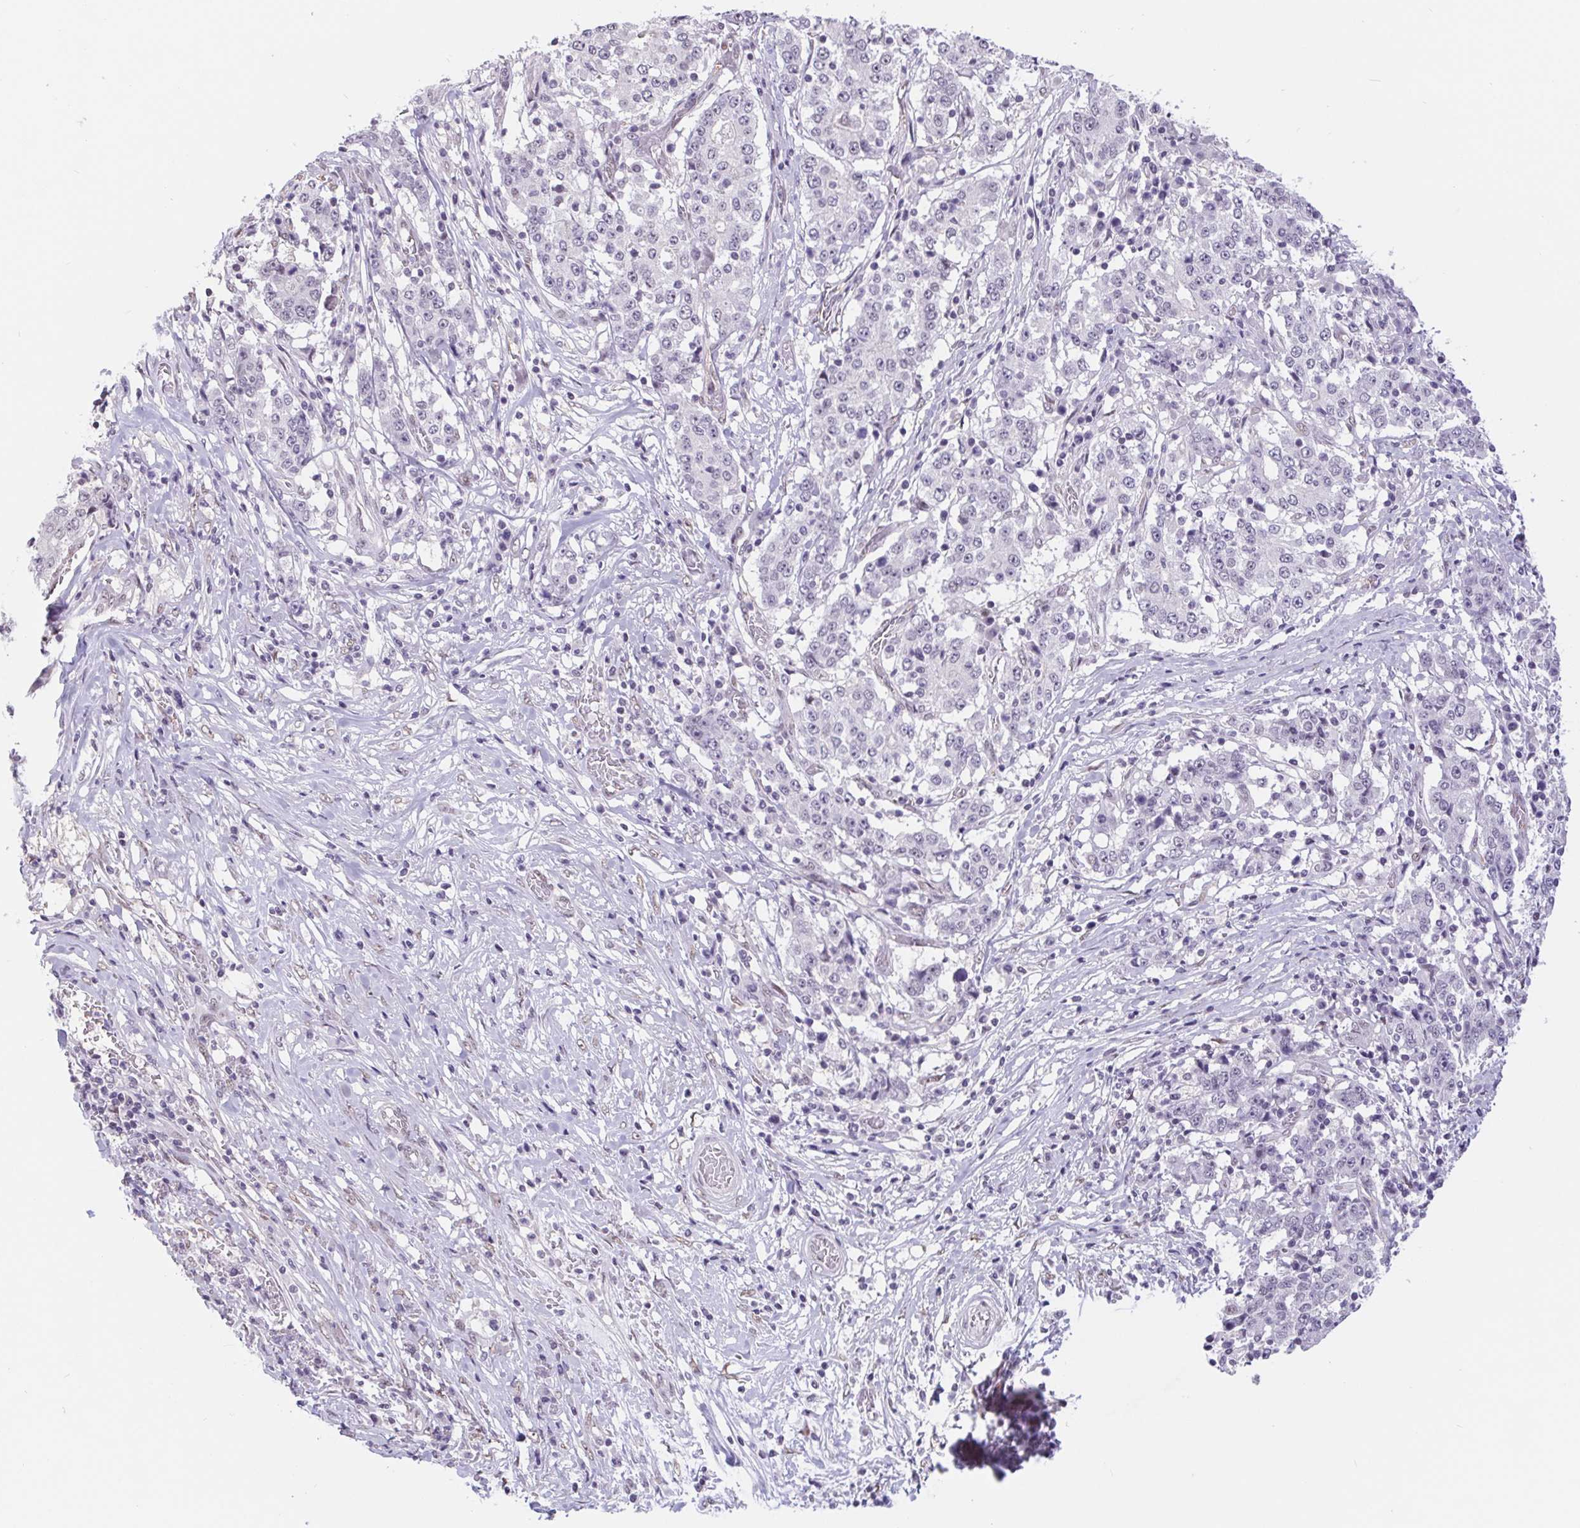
{"staining": {"intensity": "negative", "quantity": "none", "location": "none"}, "tissue": "stomach cancer", "cell_type": "Tumor cells", "image_type": "cancer", "snomed": [{"axis": "morphology", "description": "Adenocarcinoma, NOS"}, {"axis": "topography", "description": "Stomach"}], "caption": "Tumor cells are negative for protein expression in human adenocarcinoma (stomach).", "gene": "CAND1", "patient": {"sex": "male", "age": 59}}